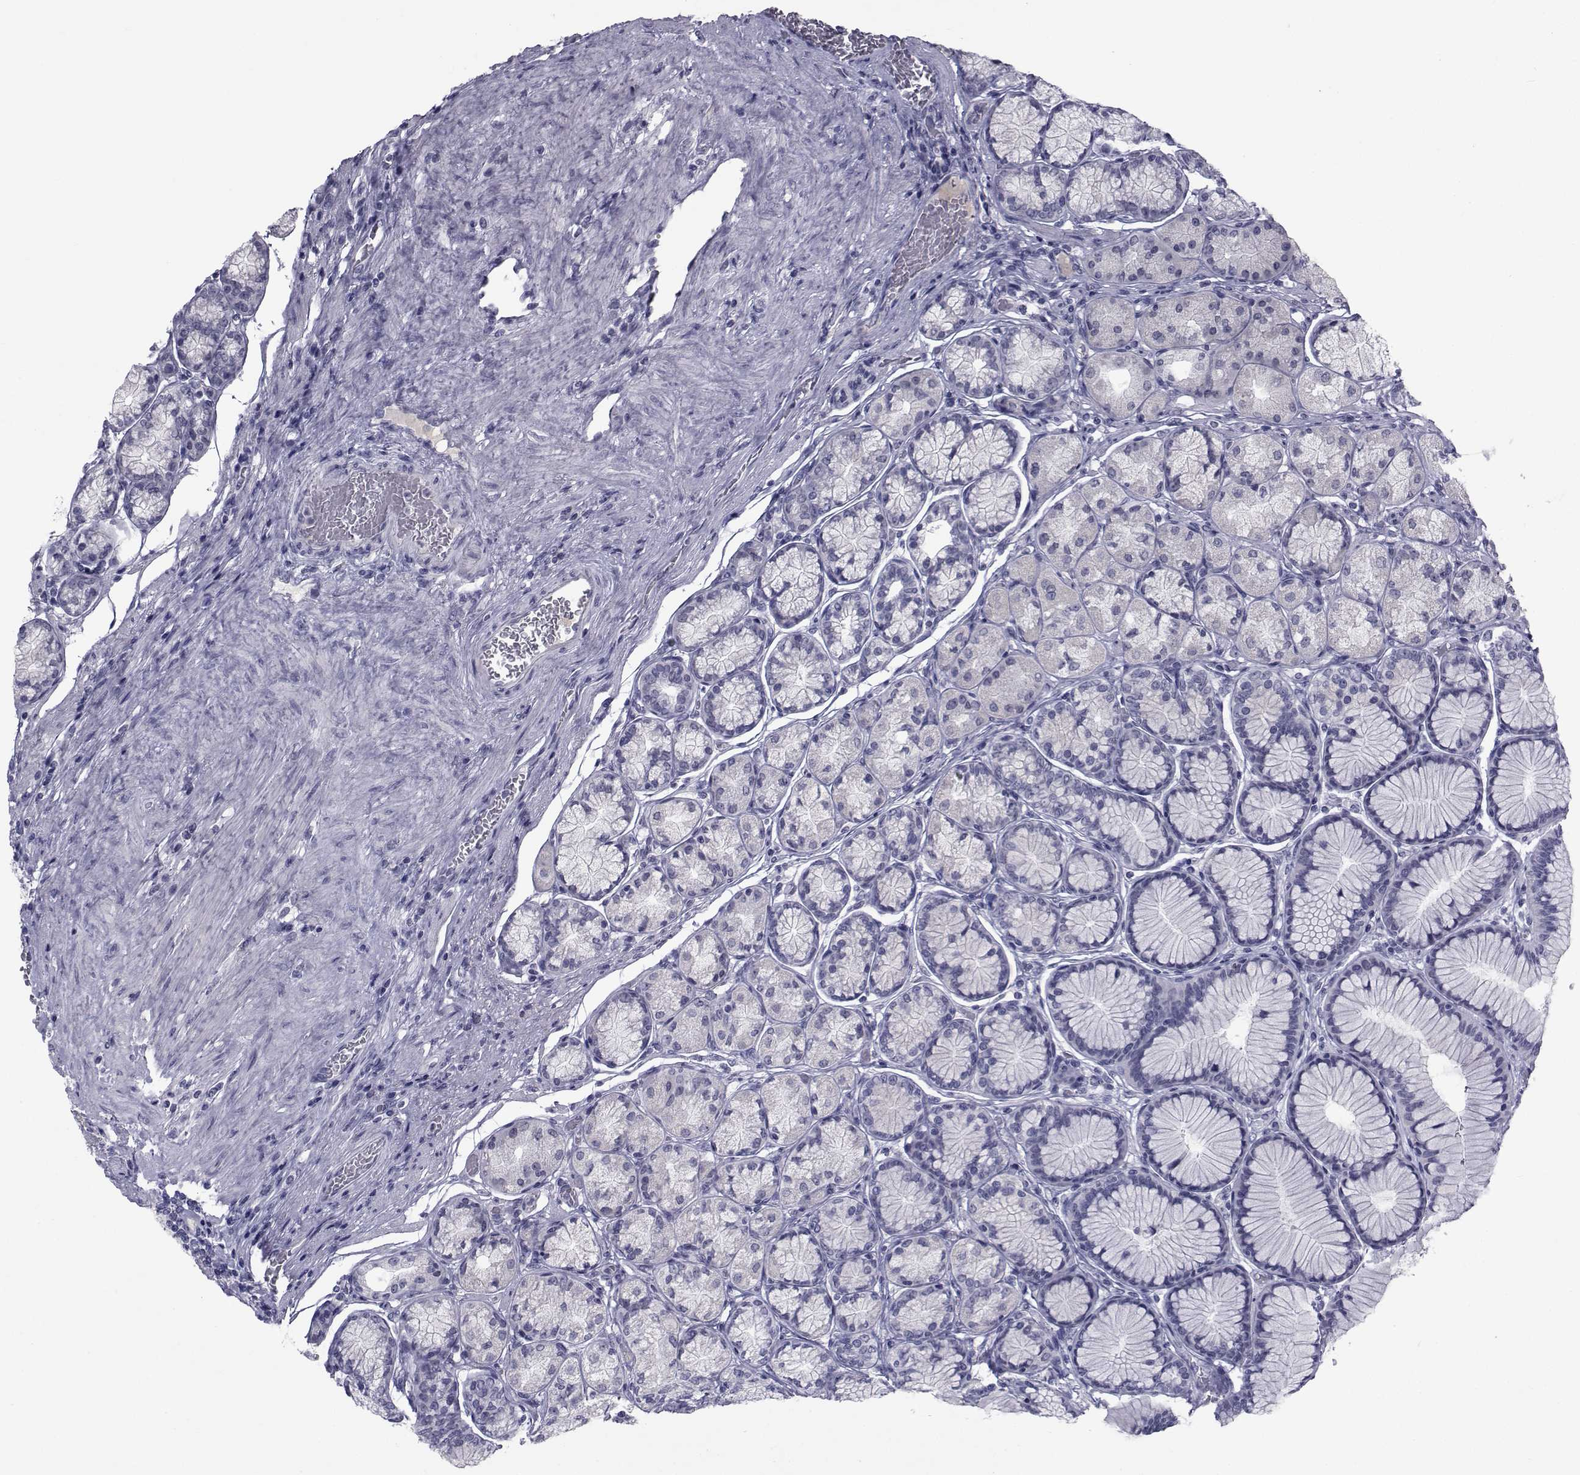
{"staining": {"intensity": "weak", "quantity": "<25%", "location": "cytoplasmic/membranous"}, "tissue": "stomach", "cell_type": "Glandular cells", "image_type": "normal", "snomed": [{"axis": "morphology", "description": "Normal tissue, NOS"}, {"axis": "morphology", "description": "Adenocarcinoma, NOS"}, {"axis": "morphology", "description": "Adenocarcinoma, High grade"}, {"axis": "topography", "description": "Stomach, upper"}, {"axis": "topography", "description": "Stomach"}], "caption": "An immunohistochemistry micrograph of unremarkable stomach is shown. There is no staining in glandular cells of stomach.", "gene": "PAX2", "patient": {"sex": "female", "age": 65}}